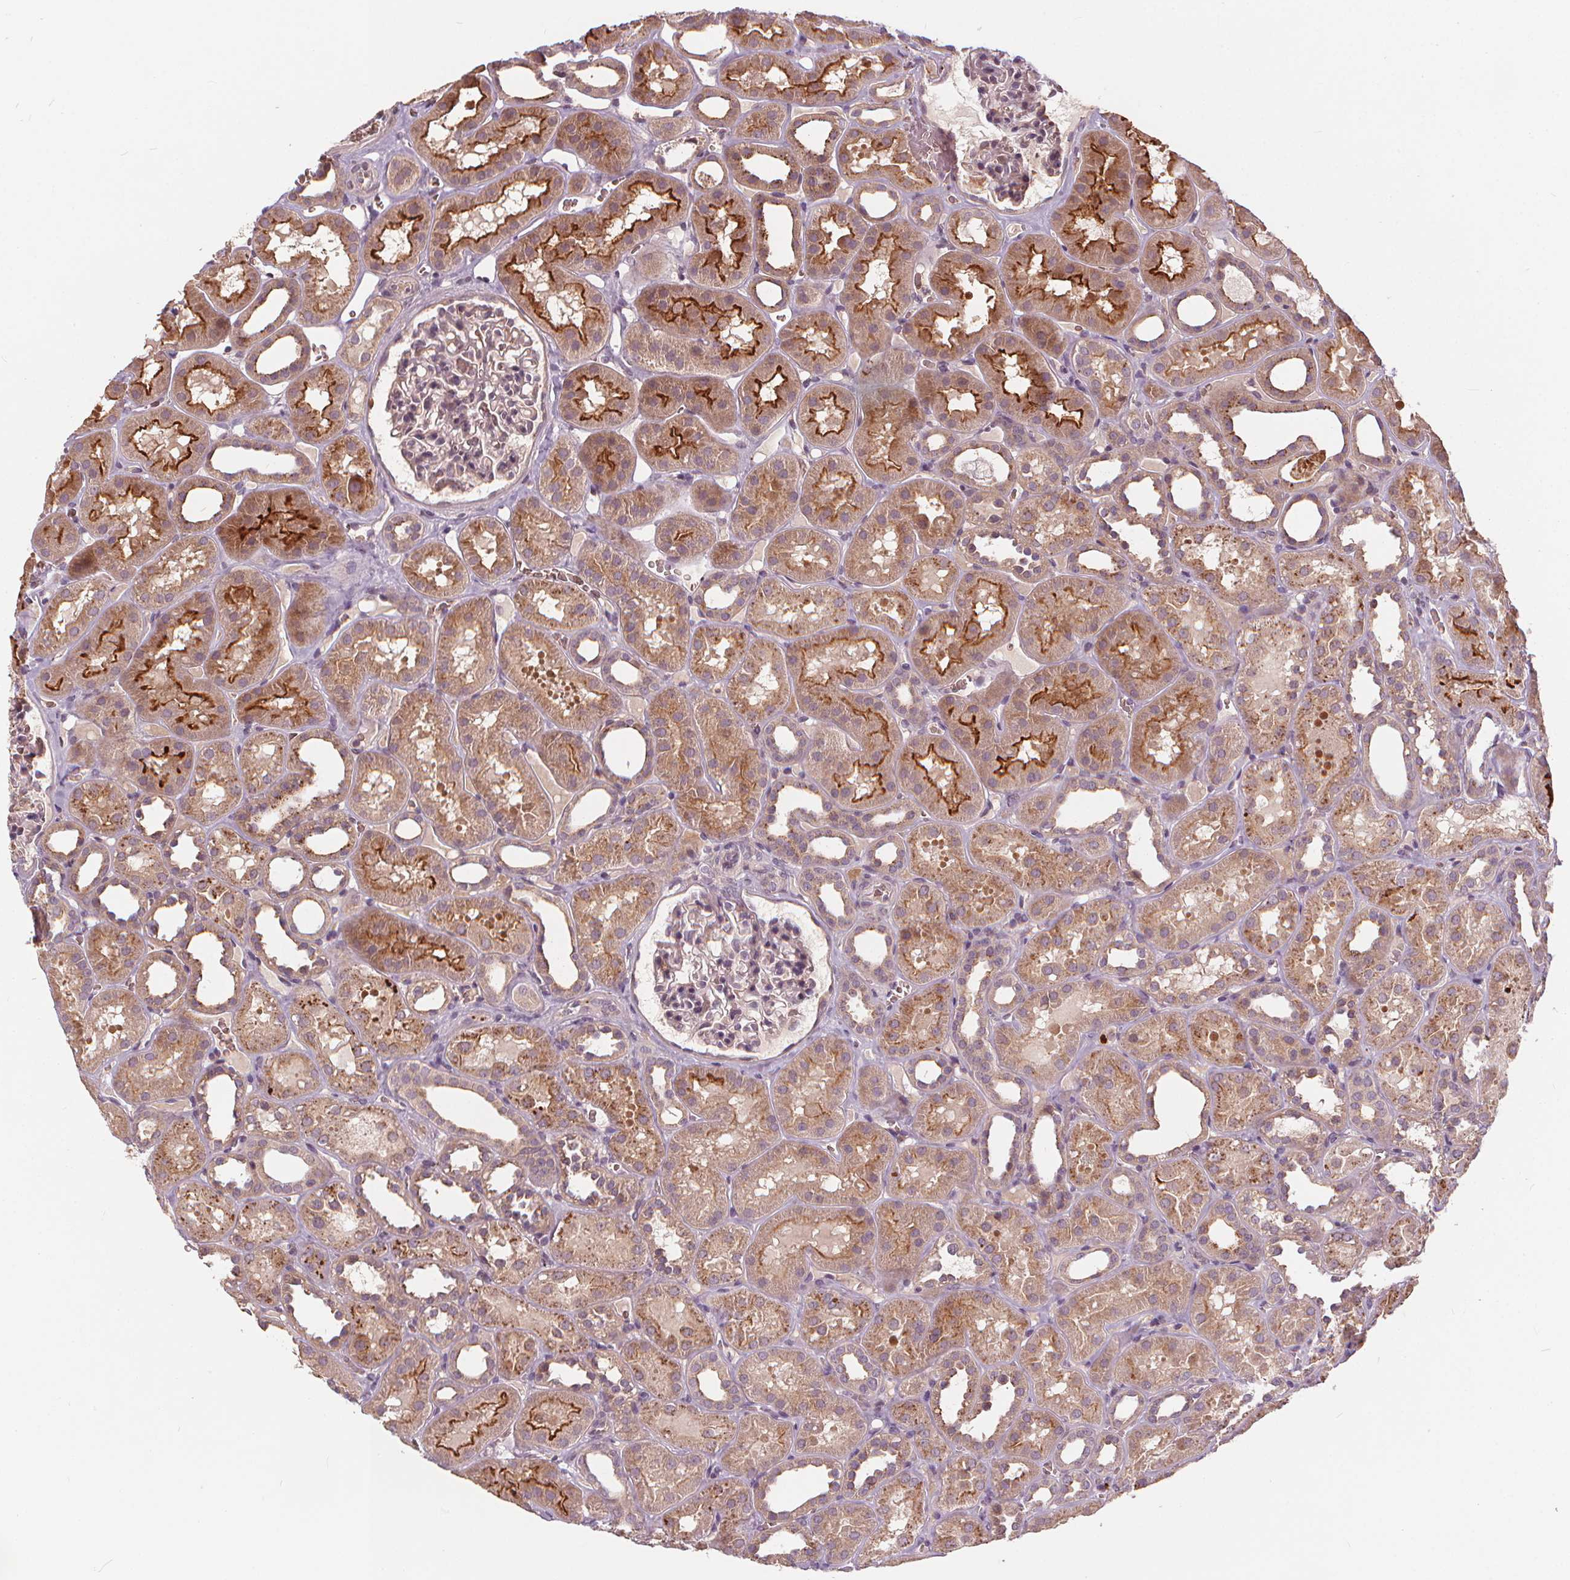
{"staining": {"intensity": "negative", "quantity": "none", "location": "none"}, "tissue": "kidney", "cell_type": "Cells in glomeruli", "image_type": "normal", "snomed": [{"axis": "morphology", "description": "Normal tissue, NOS"}, {"axis": "topography", "description": "Kidney"}], "caption": "Benign kidney was stained to show a protein in brown. There is no significant staining in cells in glomeruli.", "gene": "IPO13", "patient": {"sex": "female", "age": 41}}